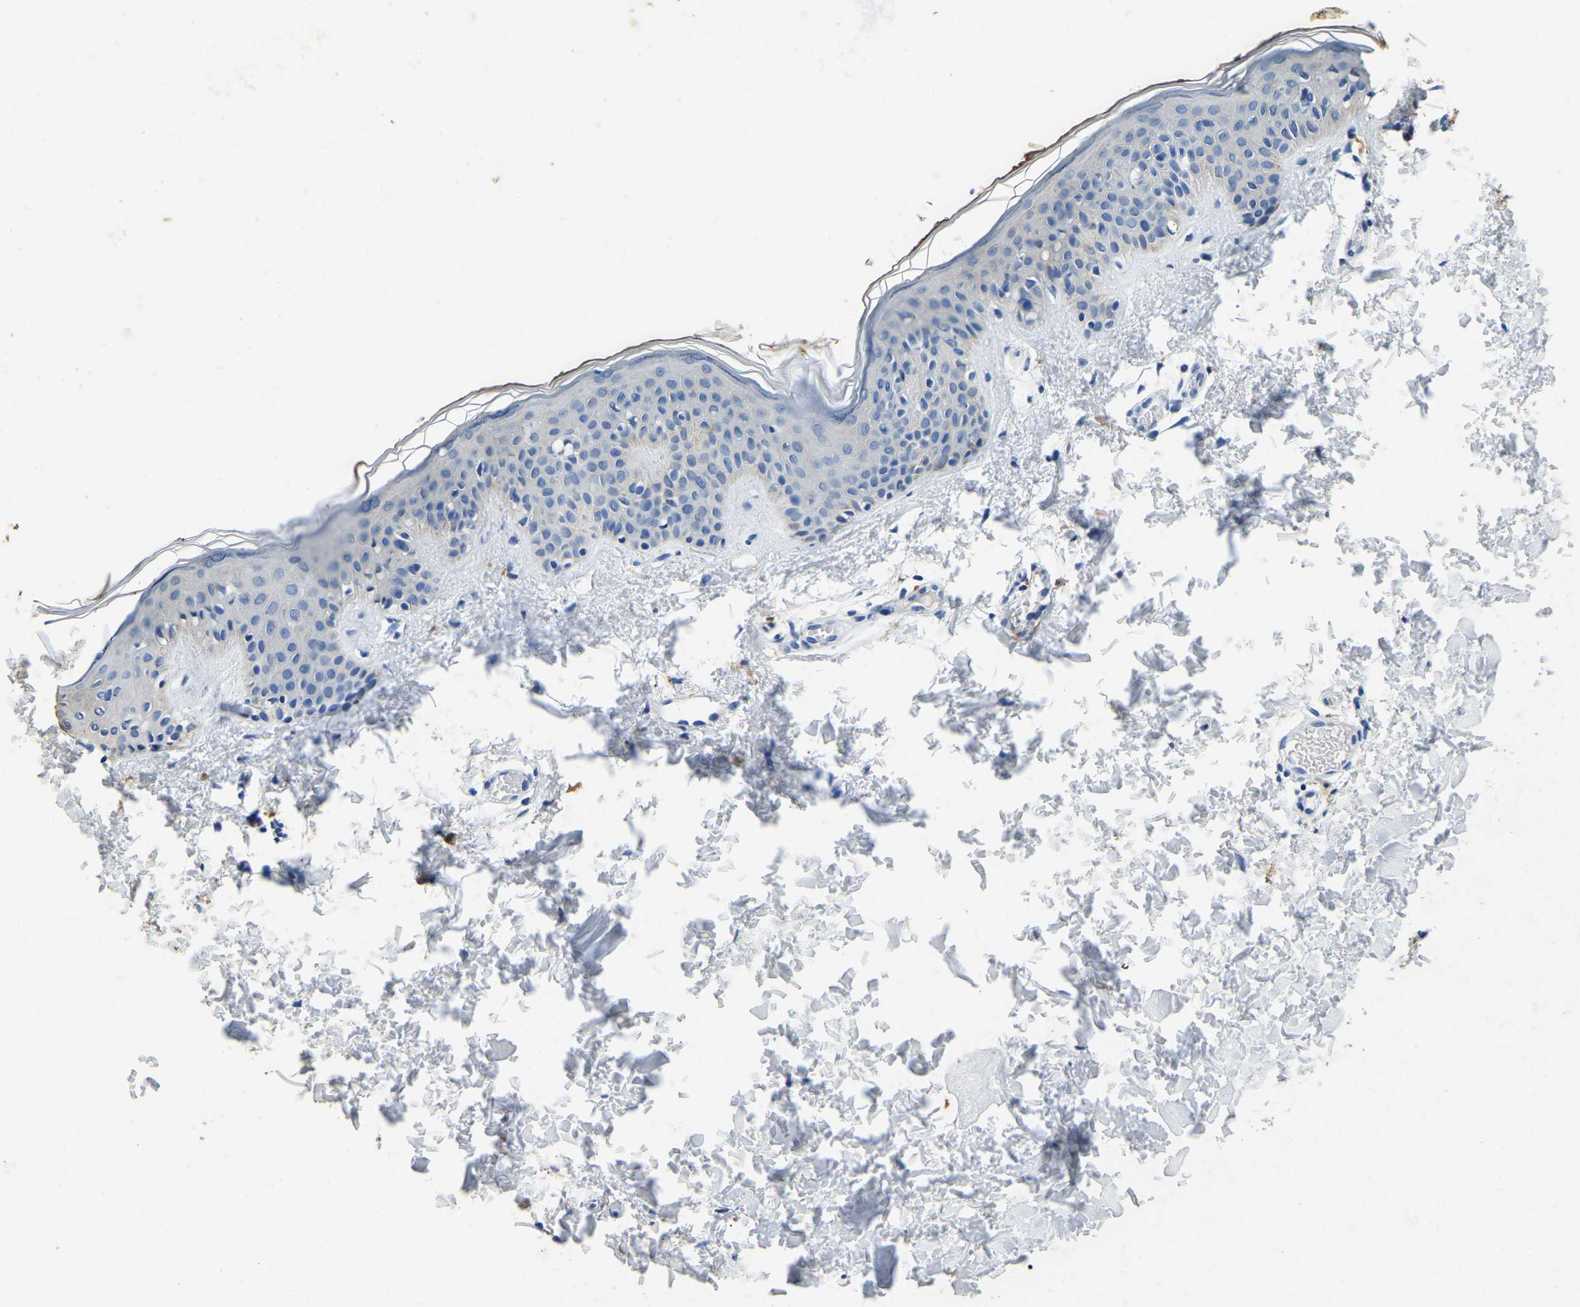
{"staining": {"intensity": "negative", "quantity": "none", "location": "none"}, "tissue": "skin", "cell_type": "Fibroblasts", "image_type": "normal", "snomed": [{"axis": "morphology", "description": "Normal tissue, NOS"}, {"axis": "topography", "description": "Skin"}], "caption": "Fibroblasts are negative for brown protein staining in benign skin. The staining is performed using DAB (3,3'-diaminobenzidine) brown chromogen with nuclei counter-stained in using hematoxylin.", "gene": "UBN2", "patient": {"sex": "male", "age": 30}}